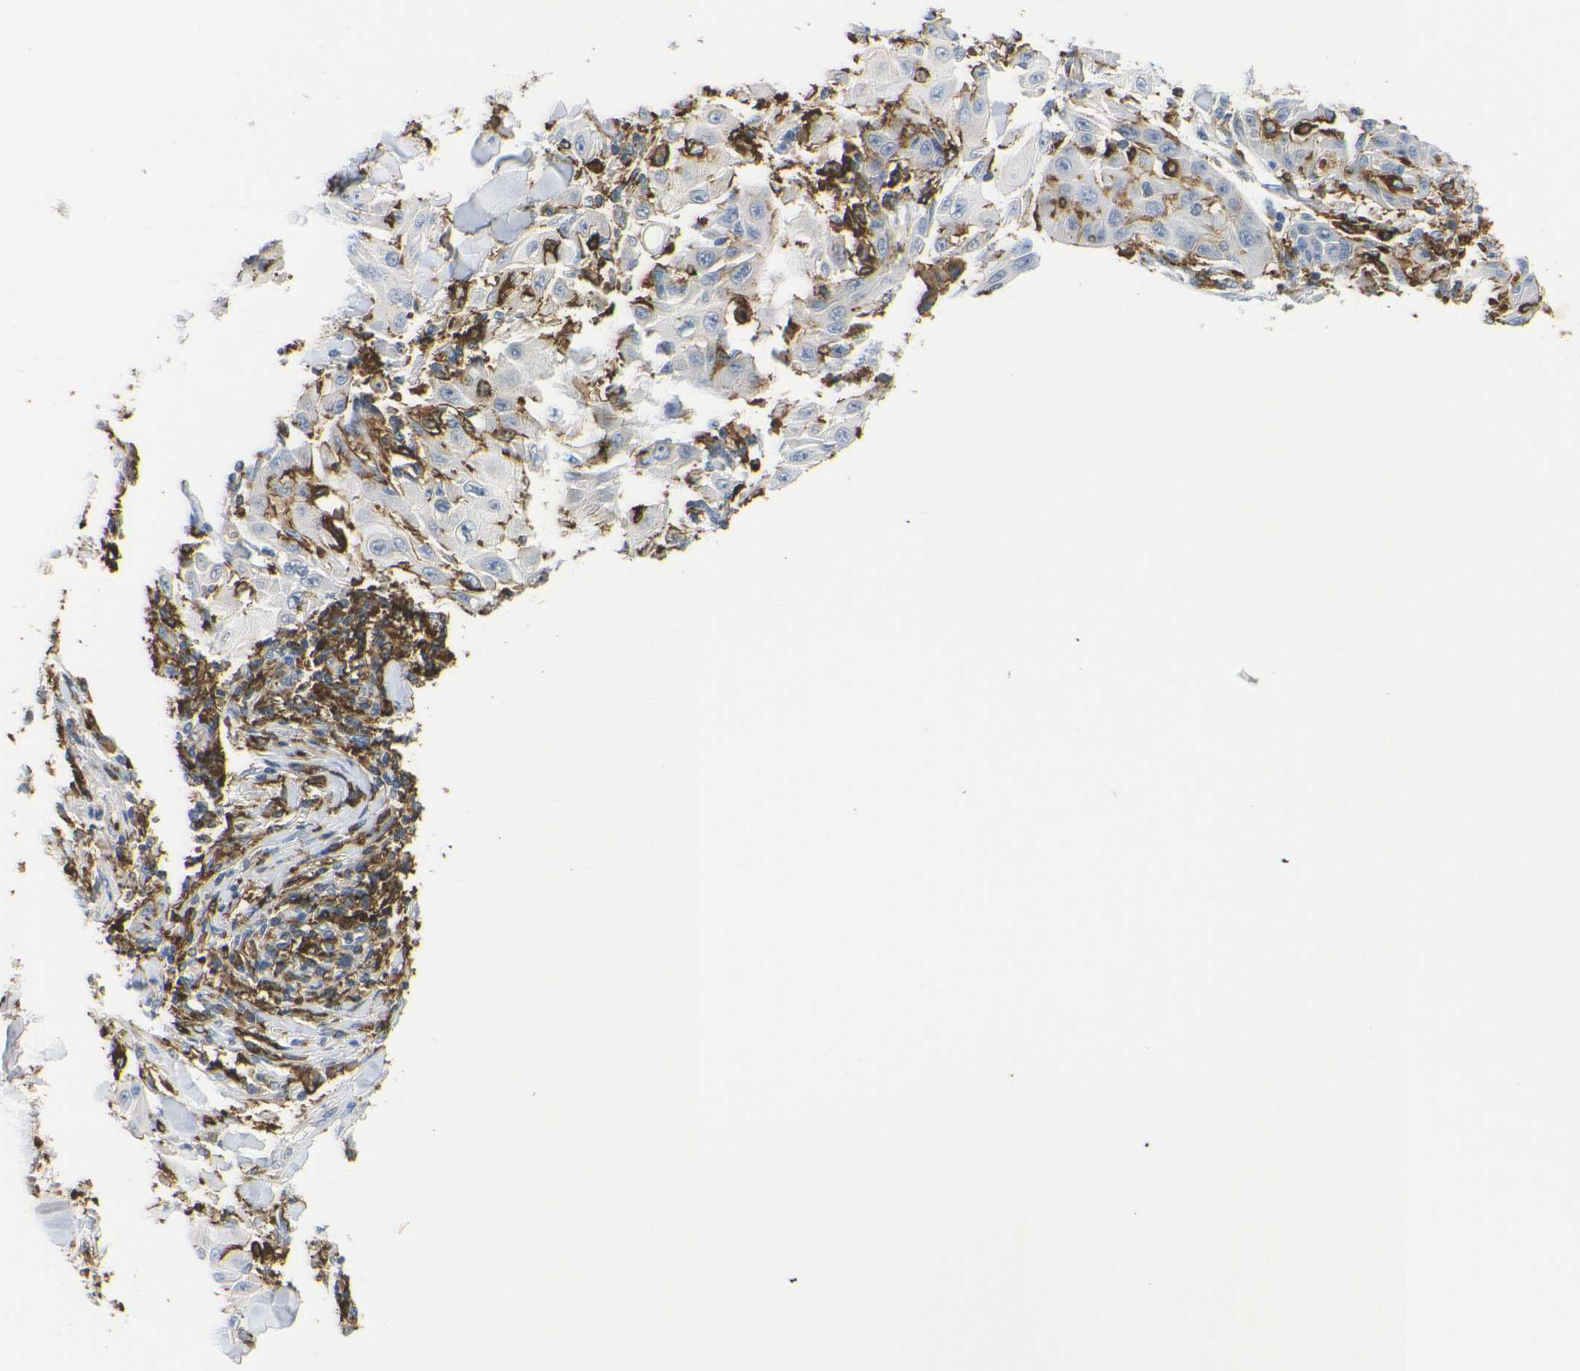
{"staining": {"intensity": "negative", "quantity": "none", "location": "none"}, "tissue": "skin cancer", "cell_type": "Tumor cells", "image_type": "cancer", "snomed": [{"axis": "morphology", "description": "Squamous cell carcinoma, NOS"}, {"axis": "topography", "description": "Skin"}], "caption": "Tumor cells are negative for protein expression in human skin squamous cell carcinoma.", "gene": "HLA-DQB1", "patient": {"sex": "male", "age": 24}}